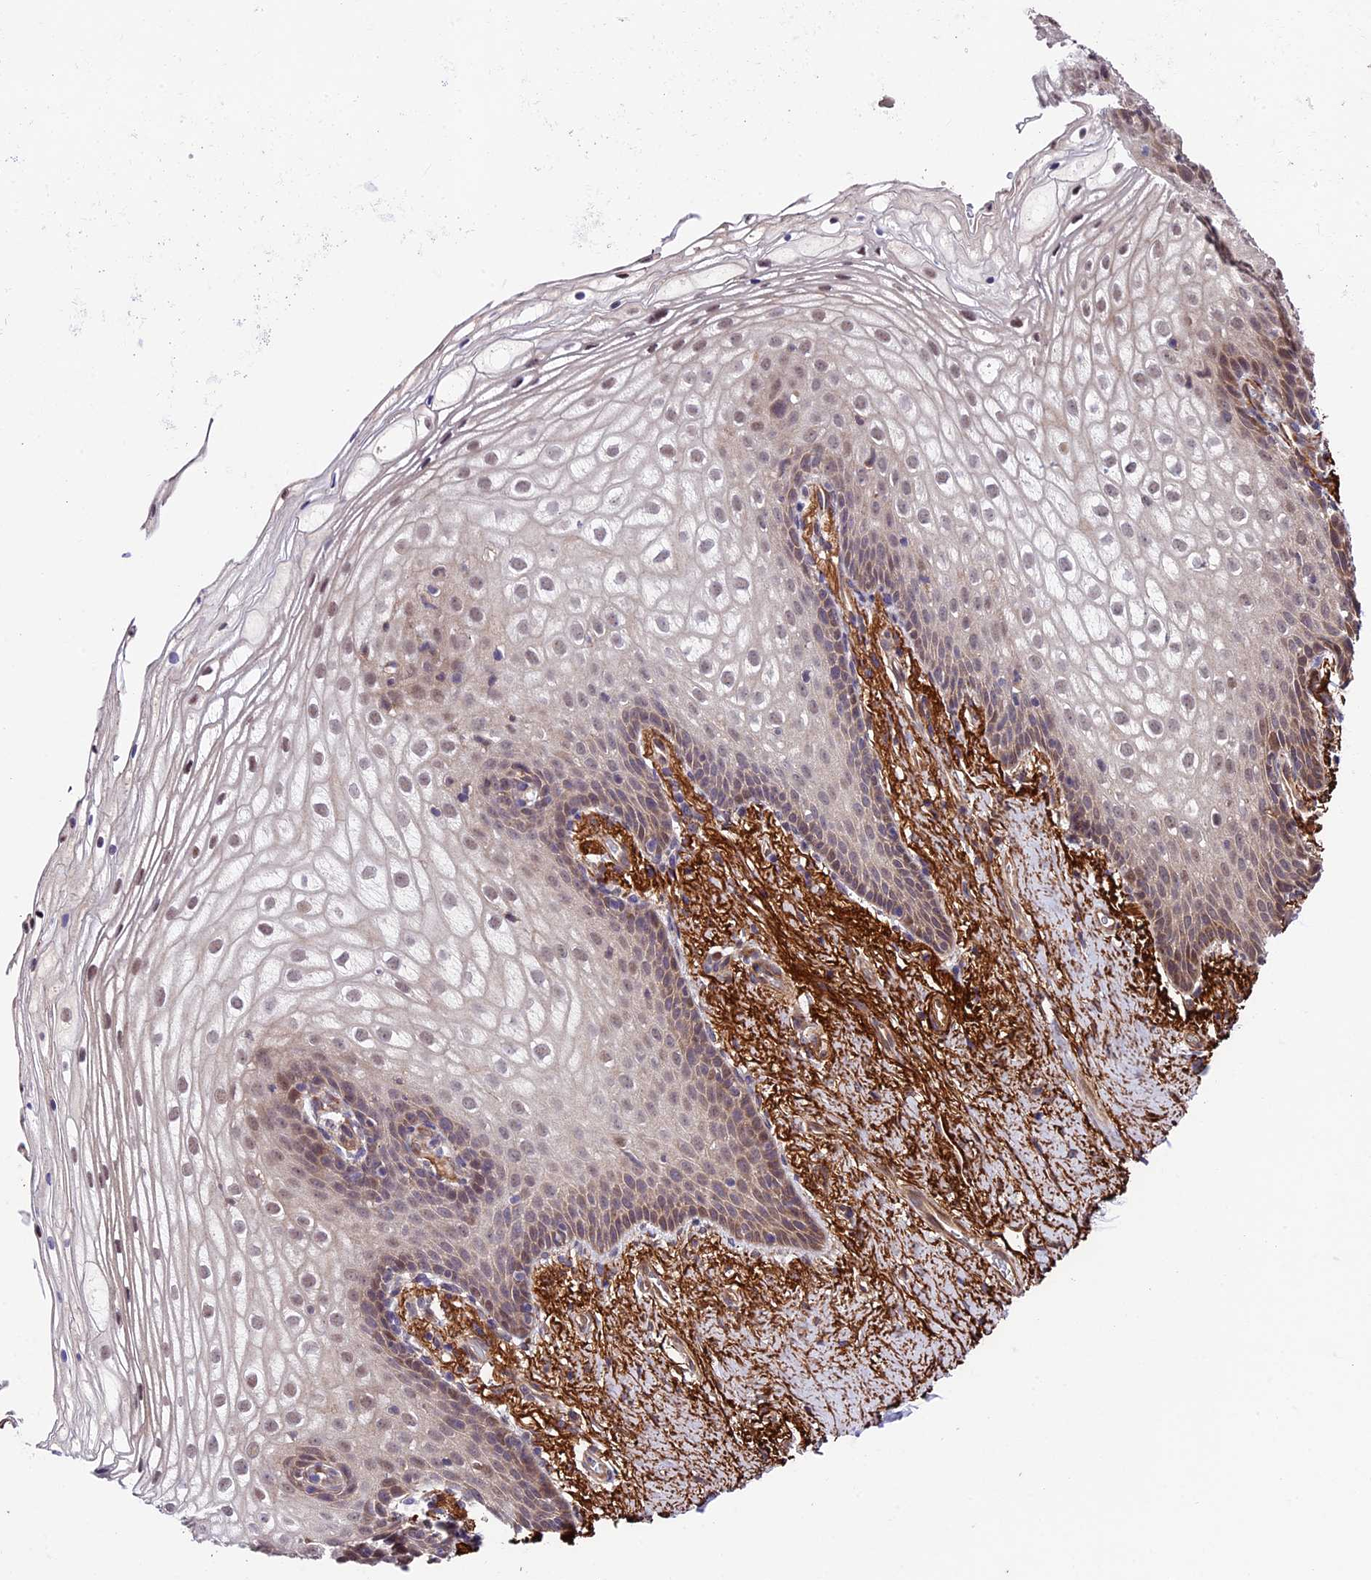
{"staining": {"intensity": "weak", "quantity": "<25%", "location": "cytoplasmic/membranous,nuclear"}, "tissue": "vagina", "cell_type": "Squamous epithelial cells", "image_type": "normal", "snomed": [{"axis": "morphology", "description": "Normal tissue, NOS"}, {"axis": "topography", "description": "Vagina"}], "caption": "A high-resolution histopathology image shows IHC staining of unremarkable vagina, which exhibits no significant staining in squamous epithelial cells.", "gene": "LSM7", "patient": {"sex": "female", "age": 60}}